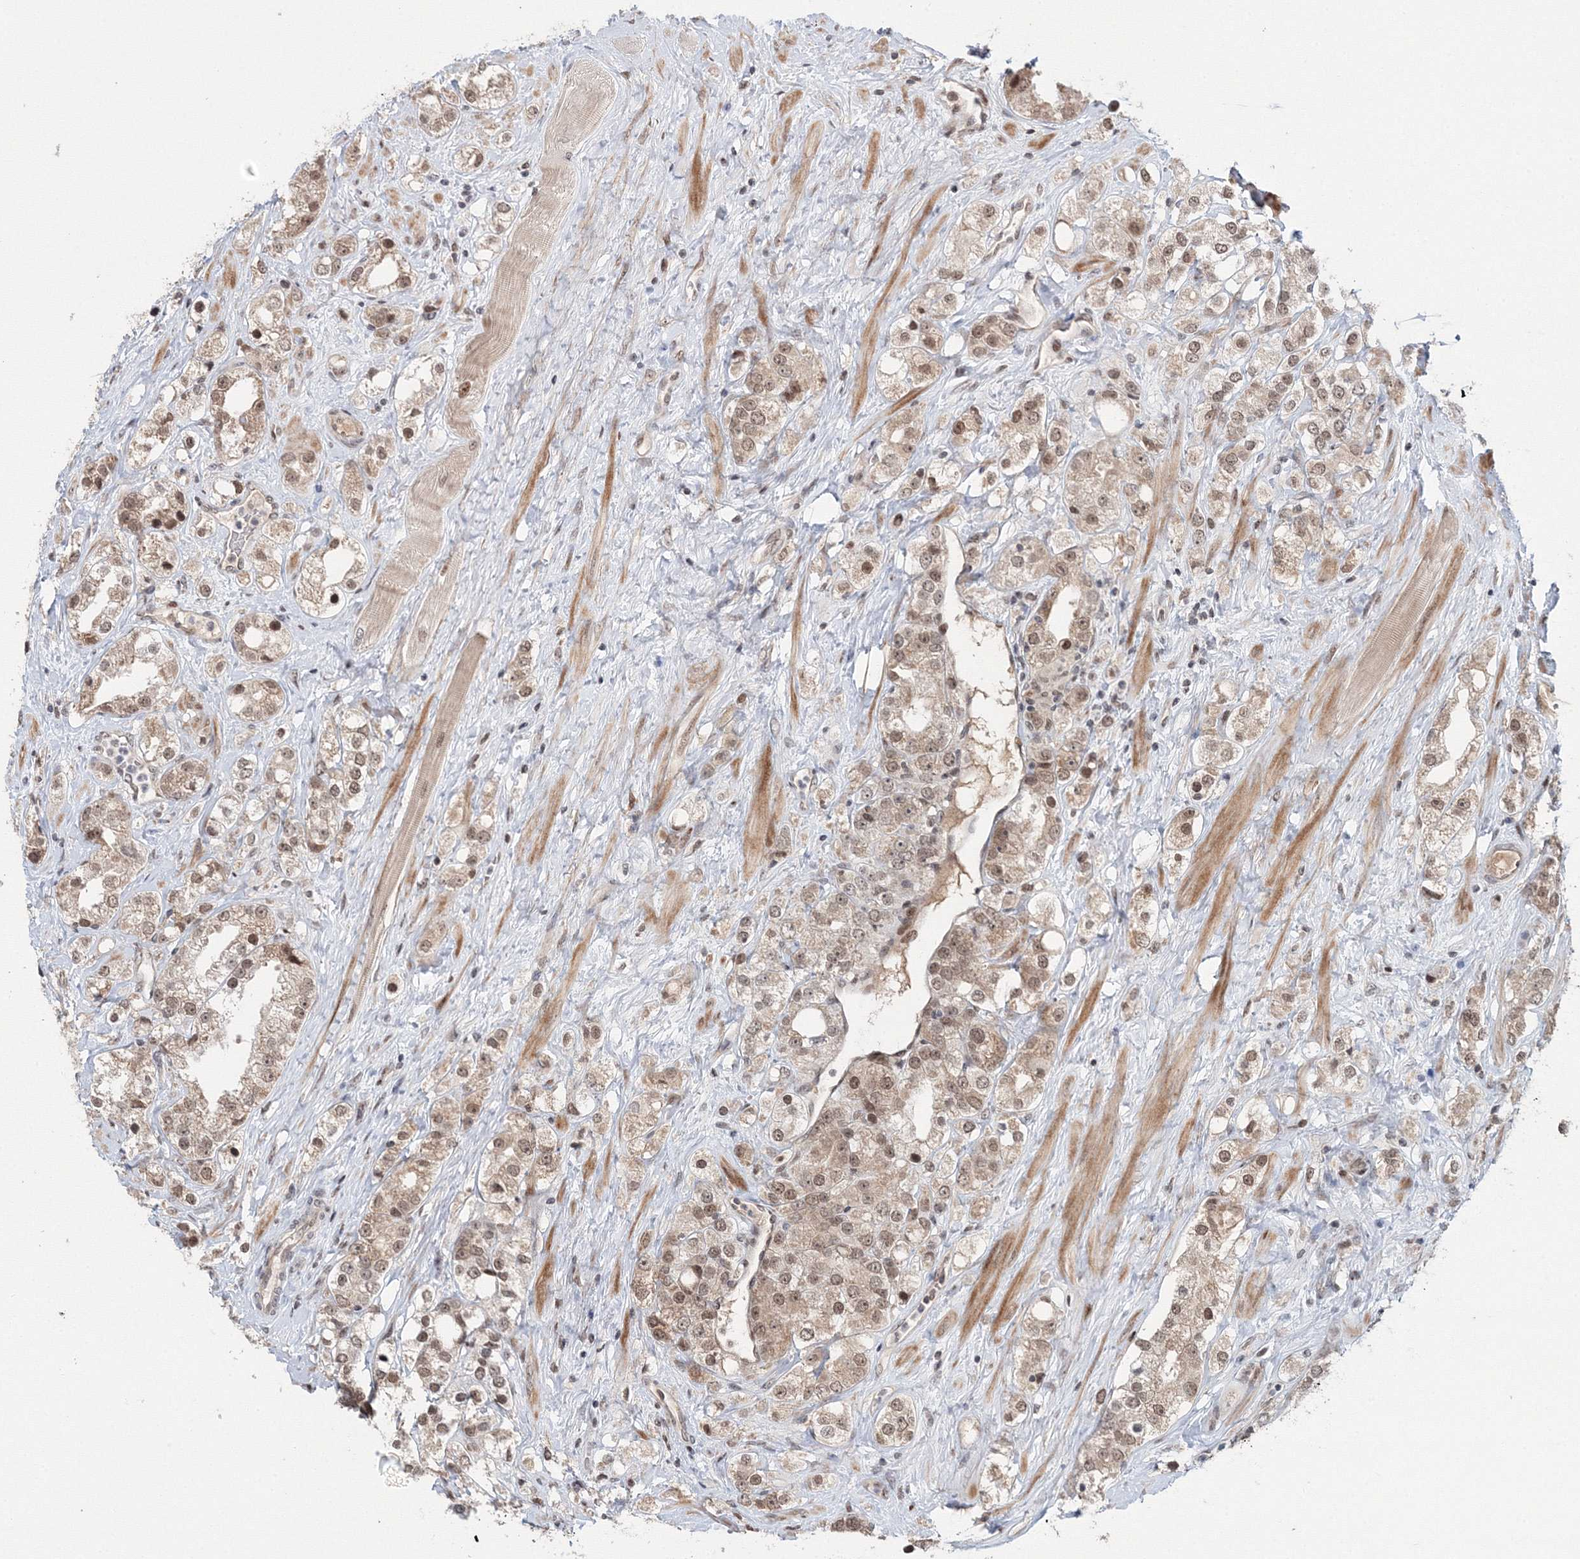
{"staining": {"intensity": "weak", "quantity": ">75%", "location": "nuclear"}, "tissue": "prostate cancer", "cell_type": "Tumor cells", "image_type": "cancer", "snomed": [{"axis": "morphology", "description": "Adenocarcinoma, NOS"}, {"axis": "topography", "description": "Prostate"}], "caption": "Tumor cells exhibit low levels of weak nuclear positivity in about >75% of cells in human prostate cancer.", "gene": "NOA1", "patient": {"sex": "male", "age": 79}}